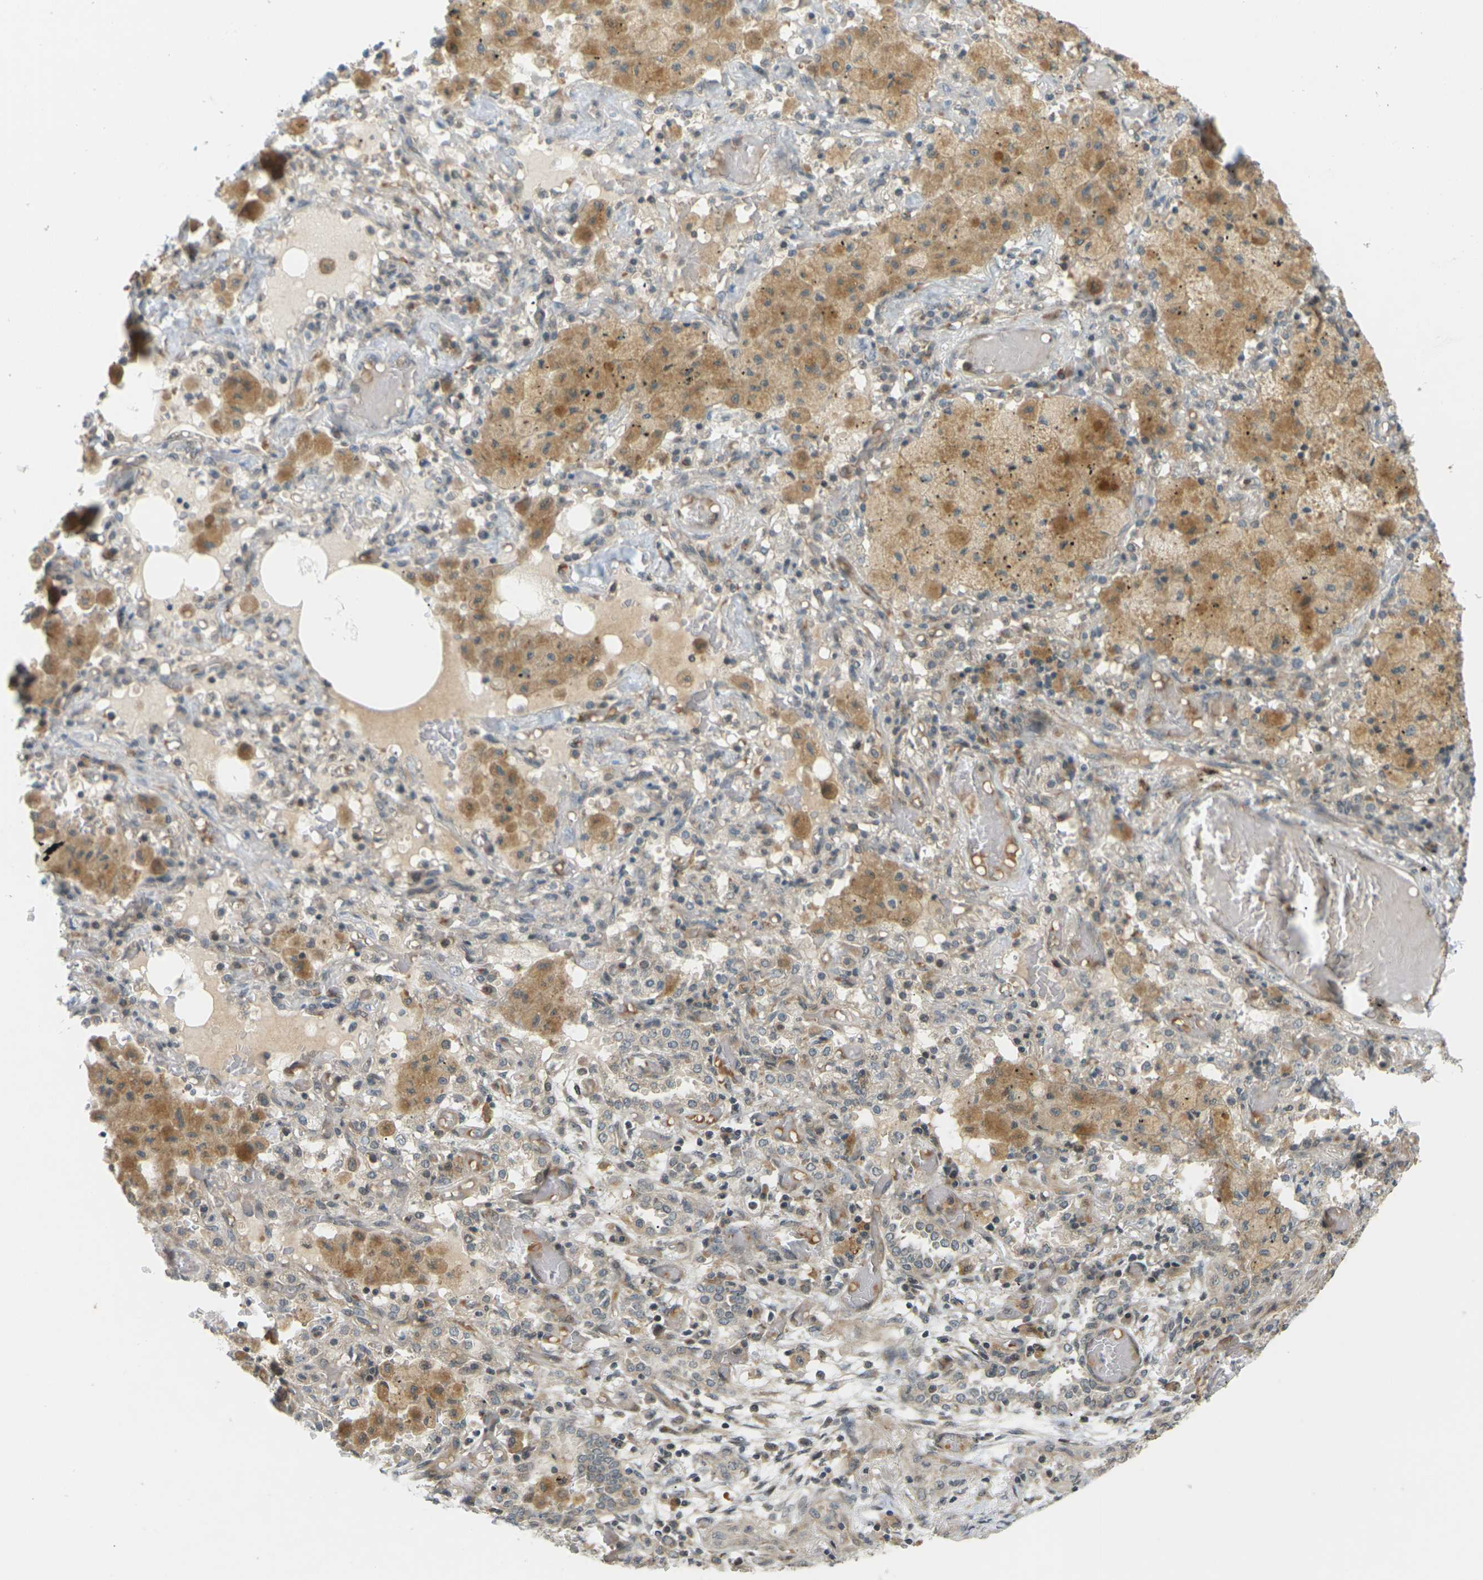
{"staining": {"intensity": "weak", "quantity": ">75%", "location": "cytoplasmic/membranous"}, "tissue": "lung cancer", "cell_type": "Tumor cells", "image_type": "cancer", "snomed": [{"axis": "morphology", "description": "Squamous cell carcinoma, NOS"}, {"axis": "topography", "description": "Lung"}], "caption": "DAB (3,3'-diaminobenzidine) immunohistochemical staining of human lung cancer reveals weak cytoplasmic/membranous protein expression in approximately >75% of tumor cells.", "gene": "SOCS6", "patient": {"sex": "female", "age": 47}}